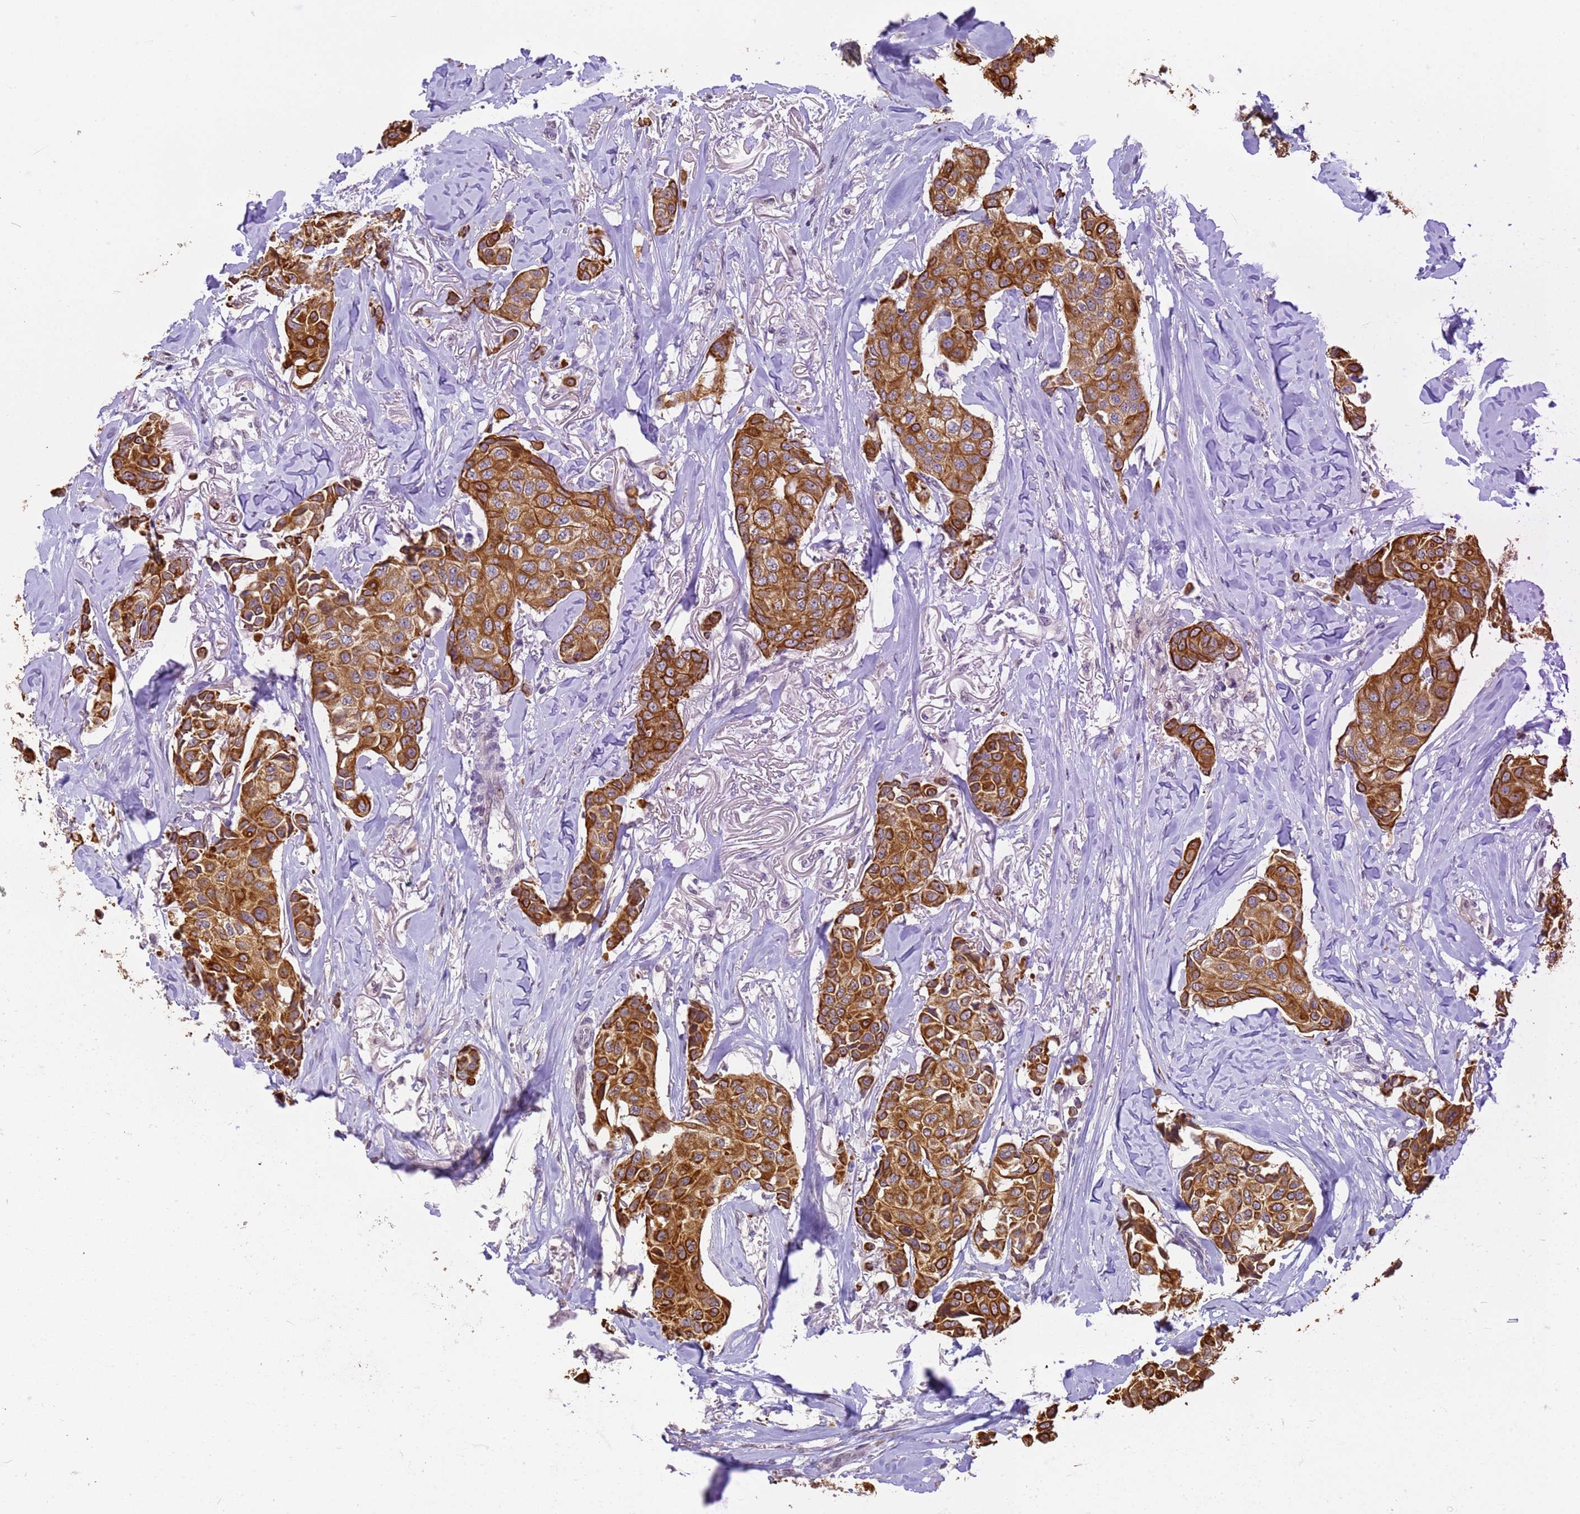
{"staining": {"intensity": "strong", "quantity": ">75%", "location": "cytoplasmic/membranous"}, "tissue": "breast cancer", "cell_type": "Tumor cells", "image_type": "cancer", "snomed": [{"axis": "morphology", "description": "Duct carcinoma"}, {"axis": "topography", "description": "Breast"}], "caption": "DAB immunohistochemical staining of human breast cancer (infiltrating ductal carcinoma) shows strong cytoplasmic/membranous protein expression in approximately >75% of tumor cells. (IHC, brightfield microscopy, high magnification).", "gene": "VWA3A", "patient": {"sex": "female", "age": 80}}